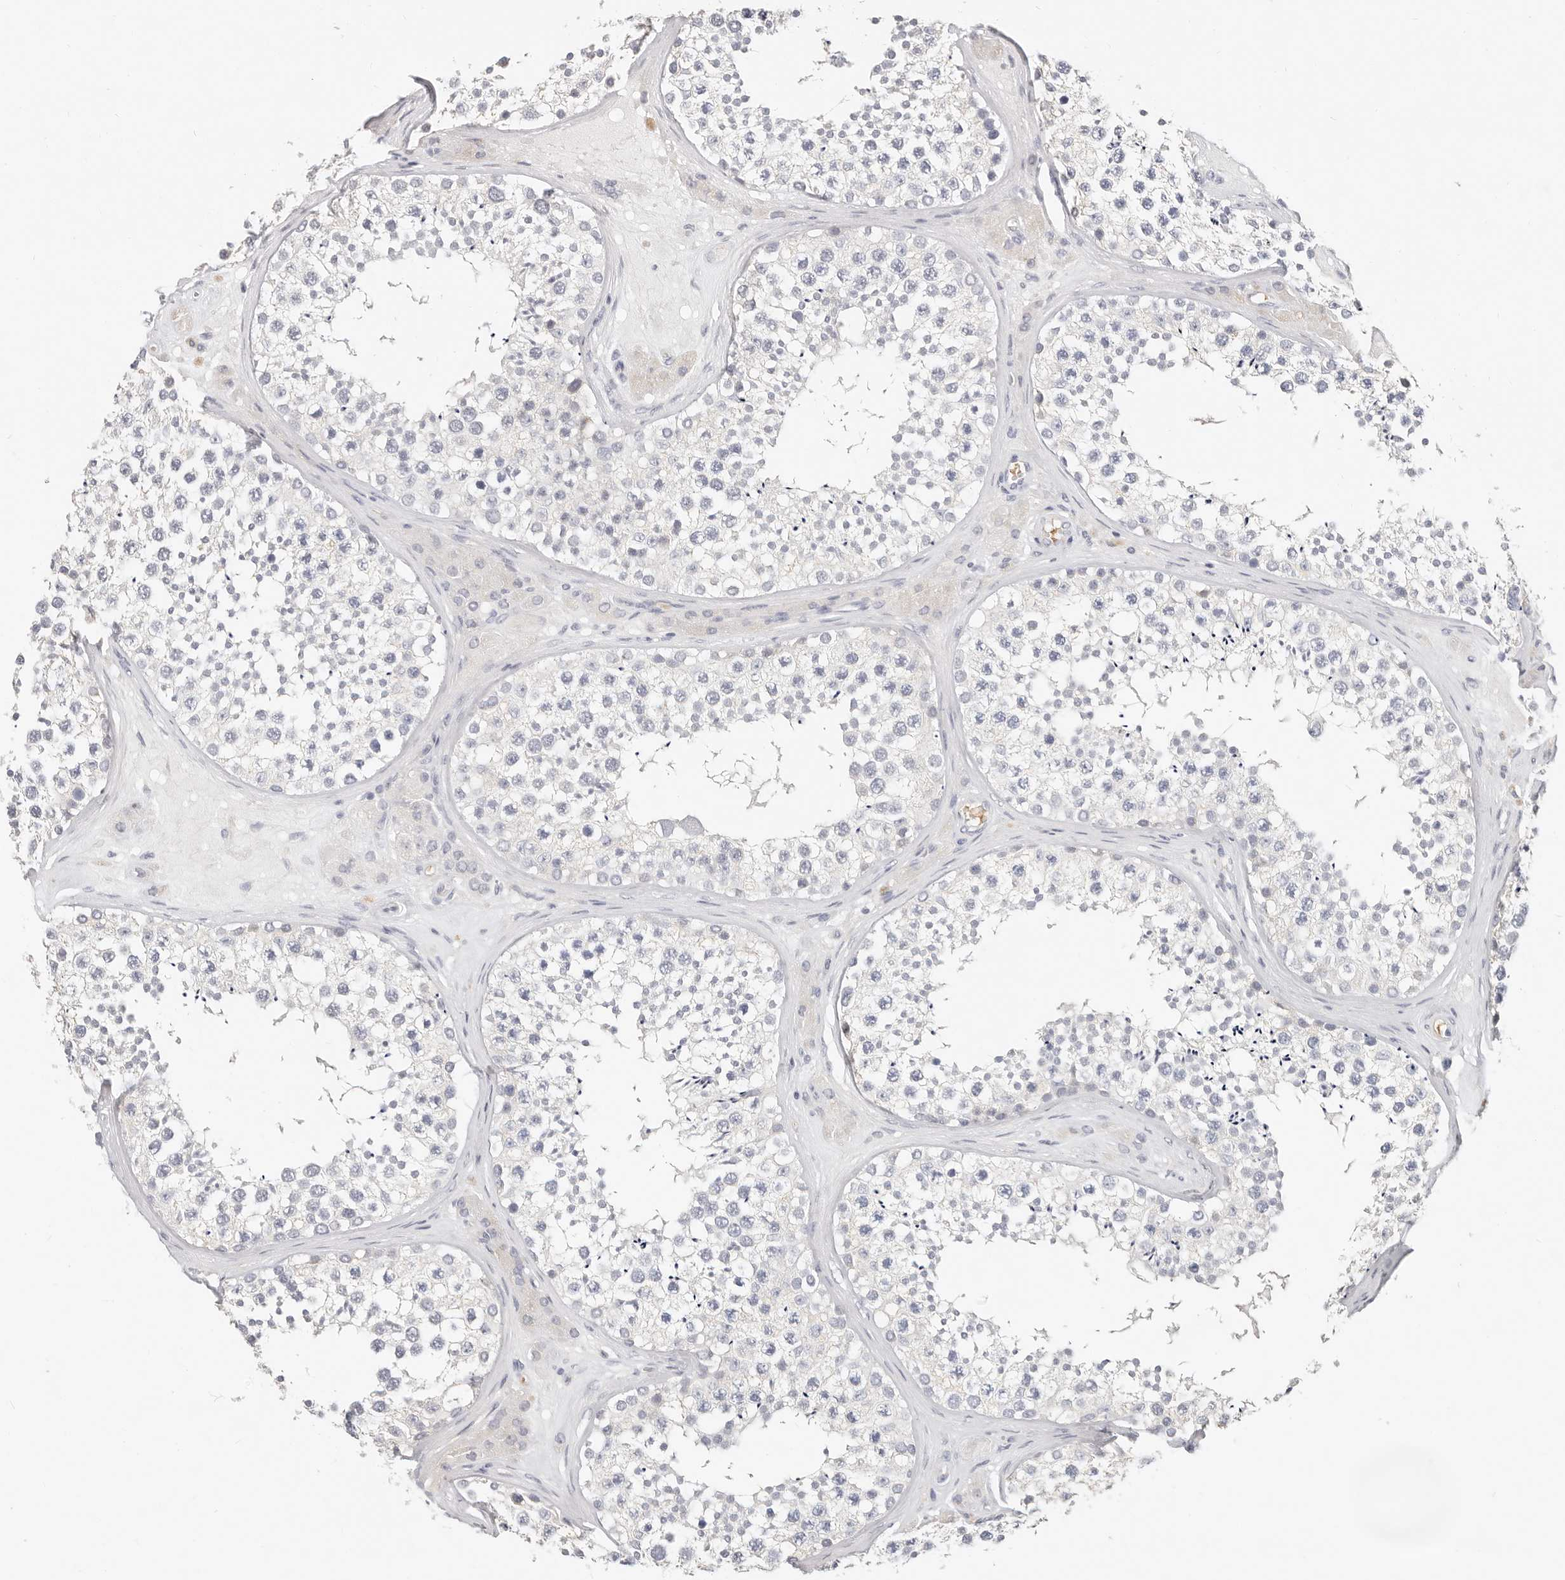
{"staining": {"intensity": "negative", "quantity": "none", "location": "none"}, "tissue": "testis", "cell_type": "Cells in seminiferous ducts", "image_type": "normal", "snomed": [{"axis": "morphology", "description": "Normal tissue, NOS"}, {"axis": "topography", "description": "Testis"}], "caption": "Immunohistochemical staining of benign testis reveals no significant expression in cells in seminiferous ducts.", "gene": "TMEM63B", "patient": {"sex": "male", "age": 46}}